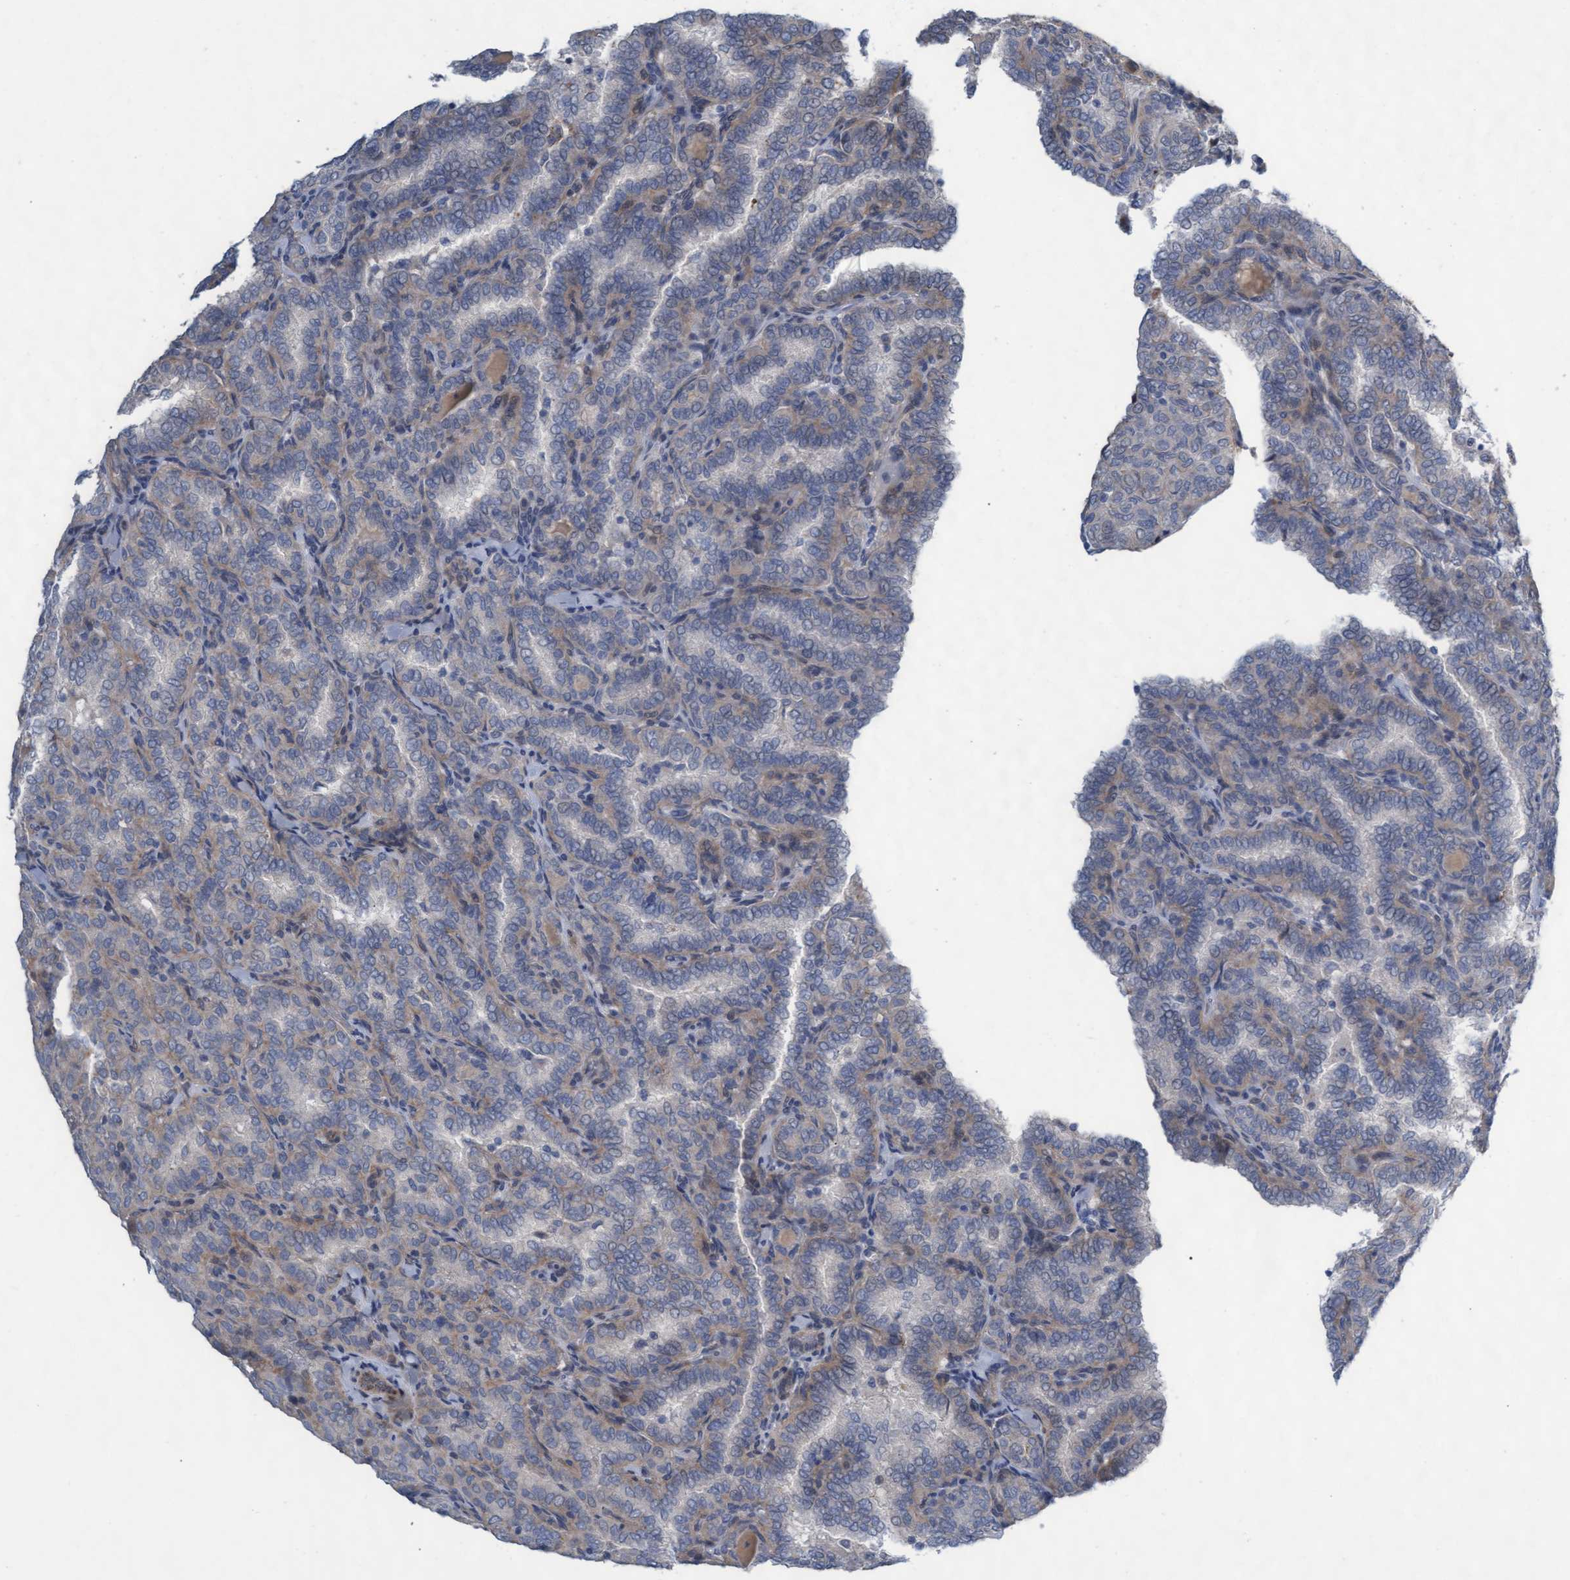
{"staining": {"intensity": "weak", "quantity": ">75%", "location": "cytoplasmic/membranous"}, "tissue": "thyroid cancer", "cell_type": "Tumor cells", "image_type": "cancer", "snomed": [{"axis": "morphology", "description": "Papillary adenocarcinoma, NOS"}, {"axis": "topography", "description": "Thyroid gland"}], "caption": "A micrograph of thyroid cancer stained for a protein demonstrates weak cytoplasmic/membranous brown staining in tumor cells.", "gene": "ABCF2", "patient": {"sex": "female", "age": 30}}